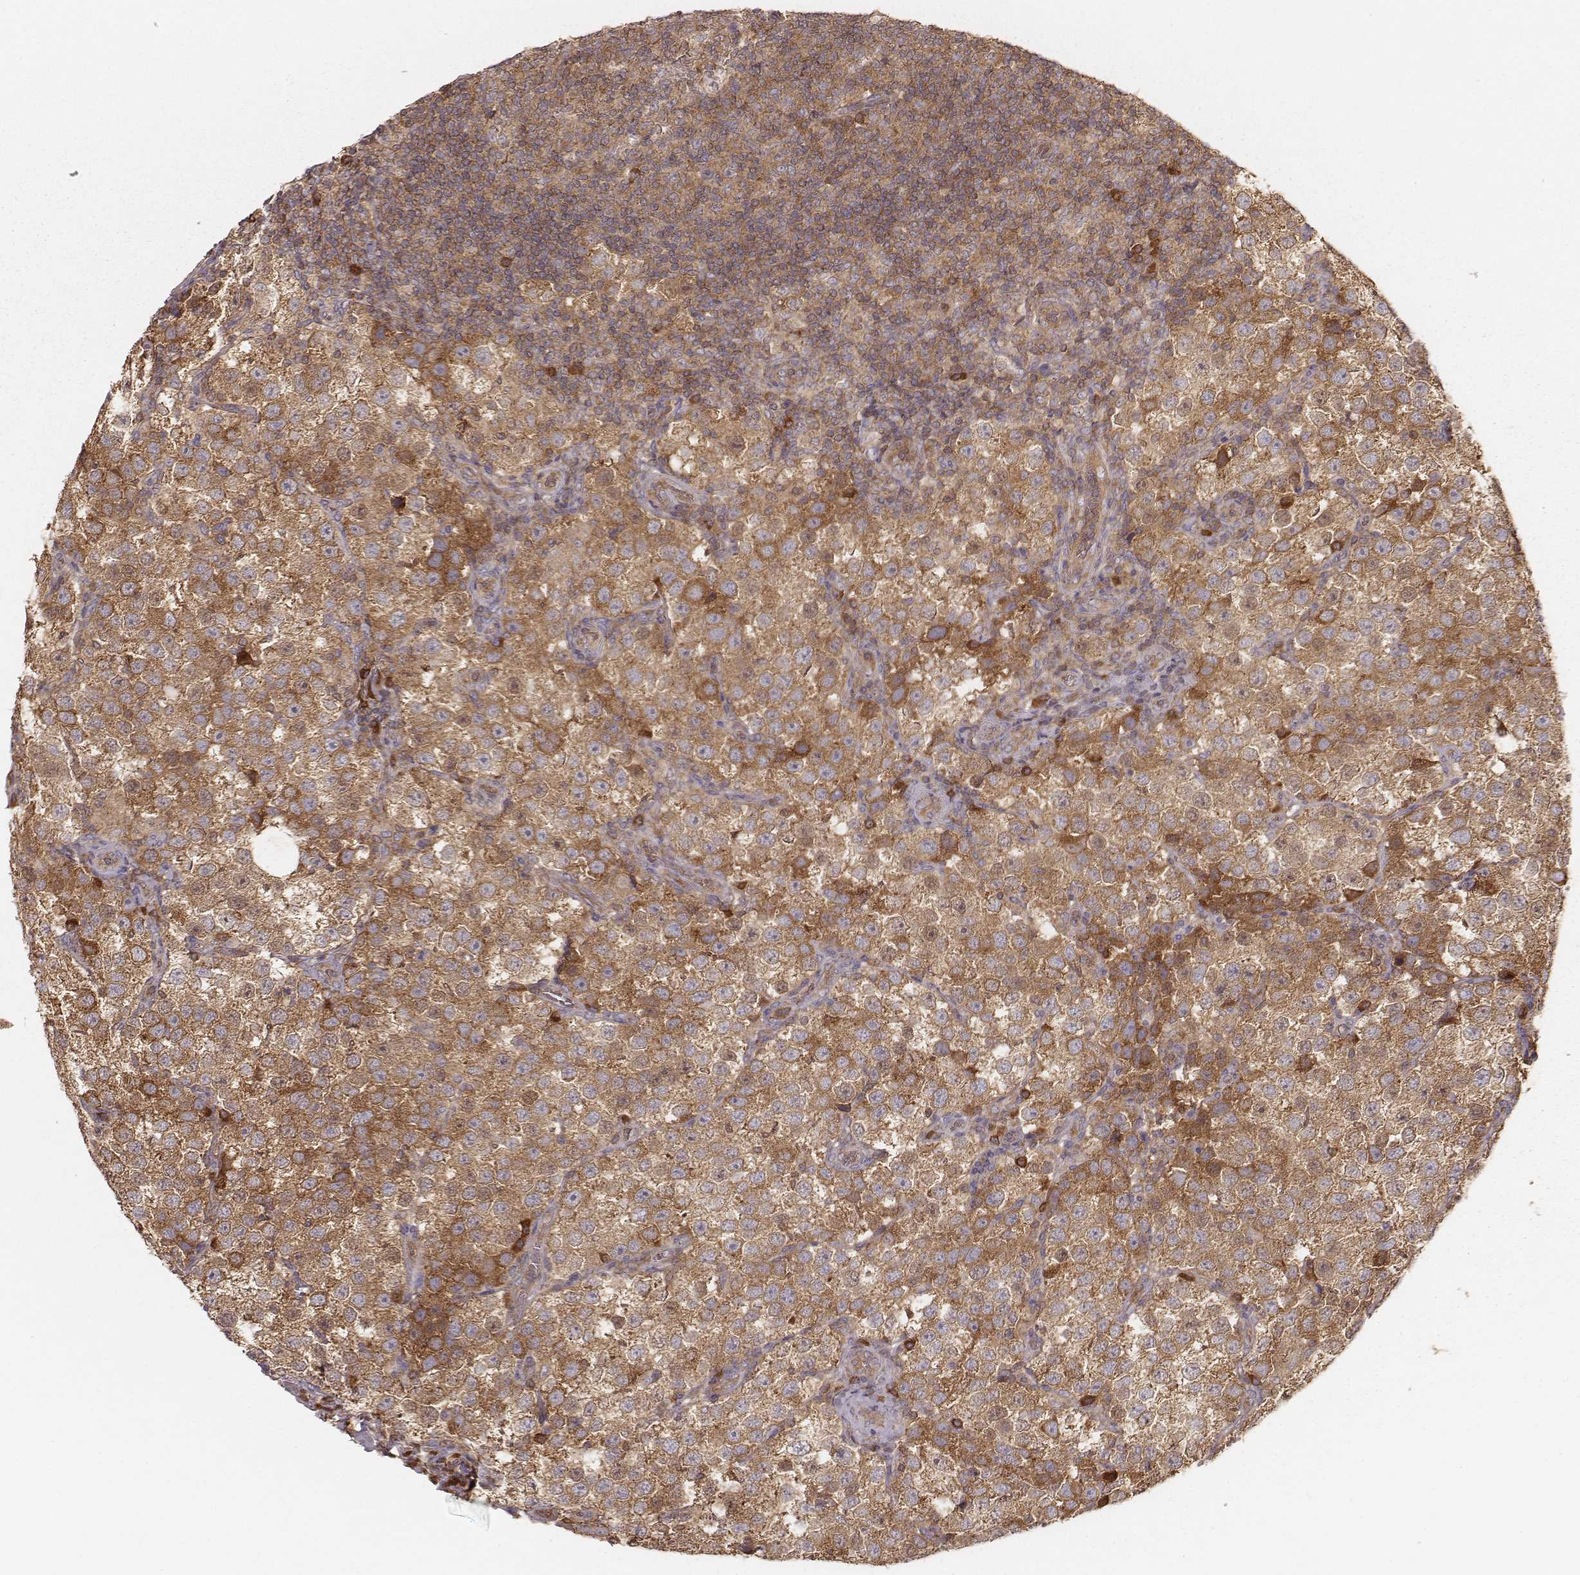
{"staining": {"intensity": "moderate", "quantity": ">75%", "location": "cytoplasmic/membranous"}, "tissue": "testis cancer", "cell_type": "Tumor cells", "image_type": "cancer", "snomed": [{"axis": "morphology", "description": "Seminoma, NOS"}, {"axis": "topography", "description": "Testis"}], "caption": "An image of testis cancer stained for a protein displays moderate cytoplasmic/membranous brown staining in tumor cells.", "gene": "CARS1", "patient": {"sex": "male", "age": 37}}